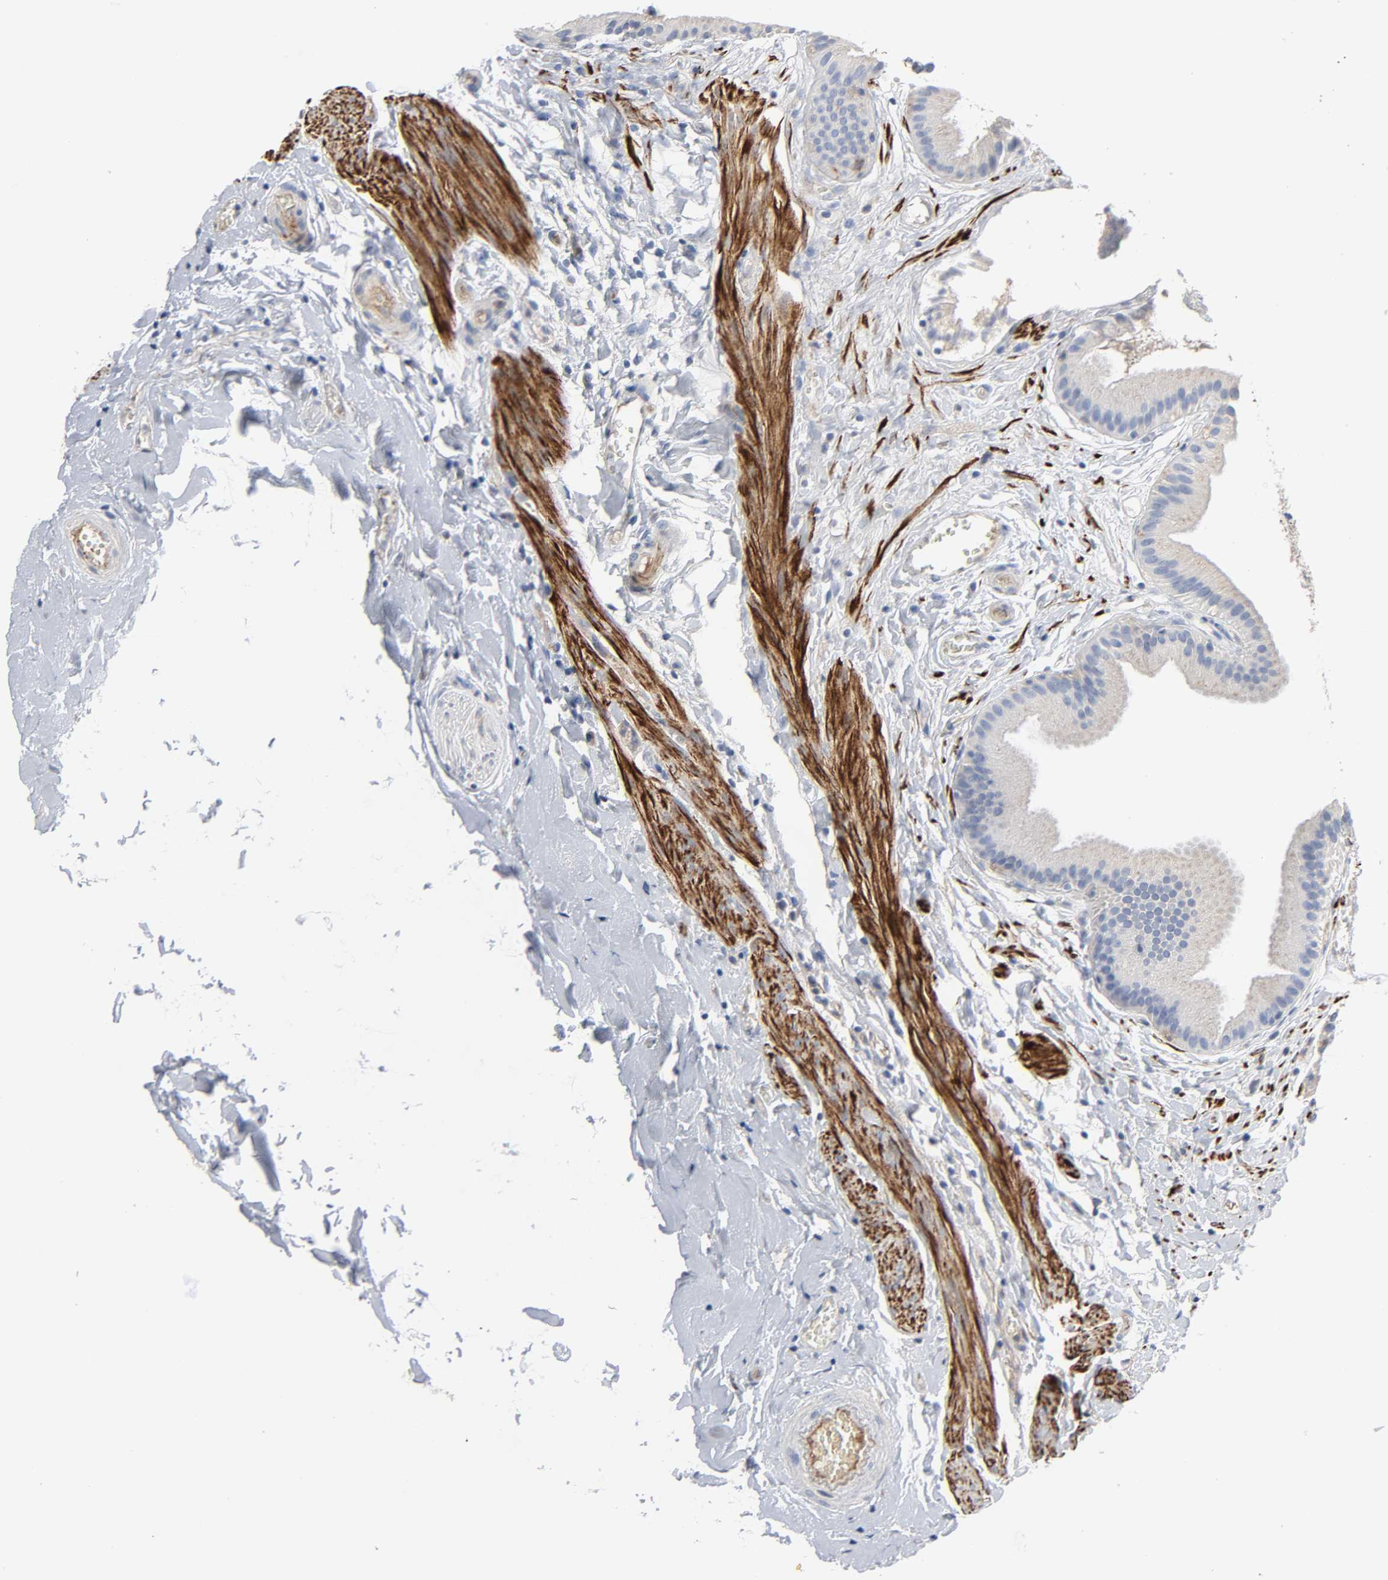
{"staining": {"intensity": "weak", "quantity": "<25%", "location": "cytoplasmic/membranous"}, "tissue": "gallbladder", "cell_type": "Glandular cells", "image_type": "normal", "snomed": [{"axis": "morphology", "description": "Normal tissue, NOS"}, {"axis": "topography", "description": "Gallbladder"}], "caption": "Immunohistochemistry (IHC) image of normal gallbladder: human gallbladder stained with DAB (3,3'-diaminobenzidine) exhibits no significant protein expression in glandular cells.", "gene": "PECAM1", "patient": {"sex": "female", "age": 63}}